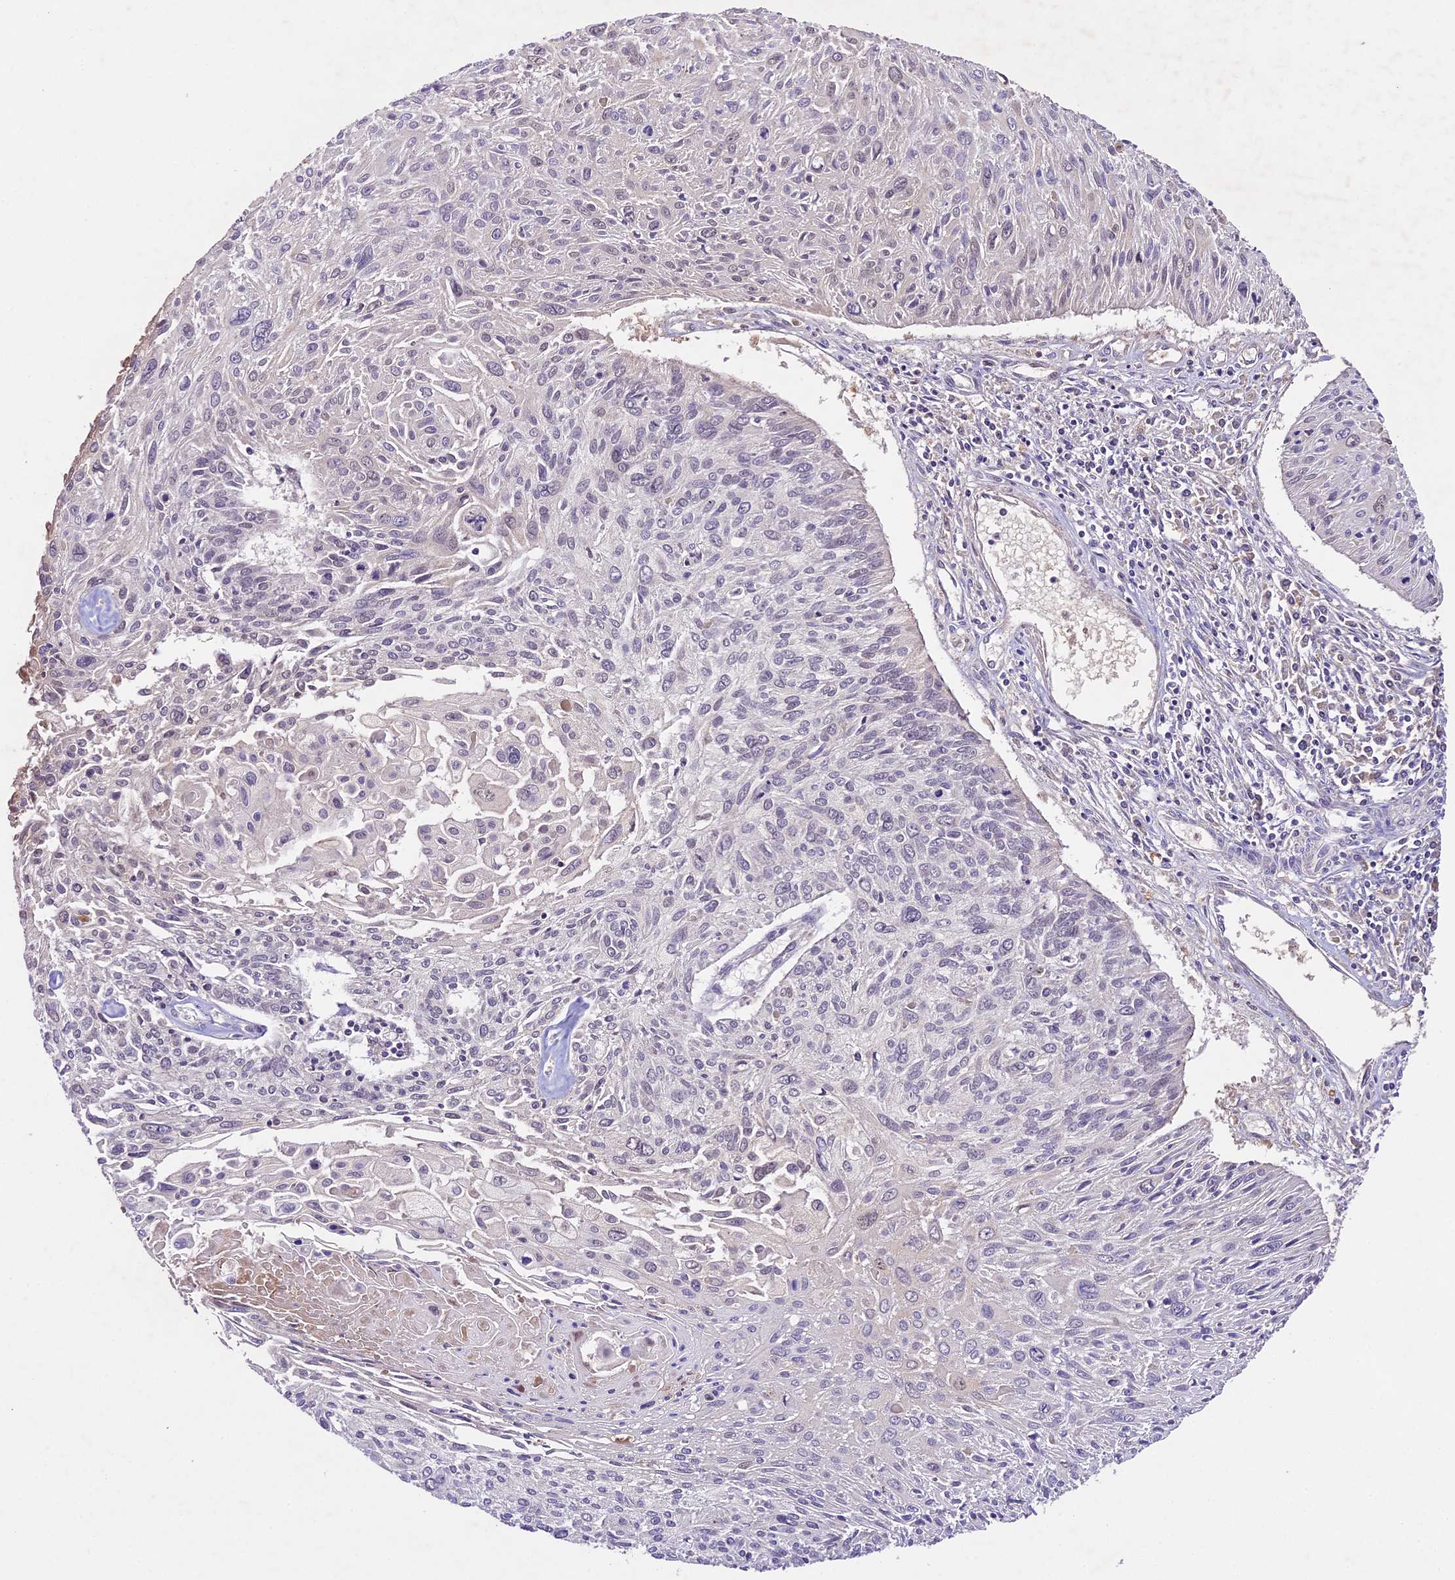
{"staining": {"intensity": "negative", "quantity": "none", "location": "none"}, "tissue": "cervical cancer", "cell_type": "Tumor cells", "image_type": "cancer", "snomed": [{"axis": "morphology", "description": "Squamous cell carcinoma, NOS"}, {"axis": "topography", "description": "Cervix"}], "caption": "IHC of cervical cancer exhibits no expression in tumor cells. Brightfield microscopy of immunohistochemistry stained with DAB (brown) and hematoxylin (blue), captured at high magnification.", "gene": "ATP10A", "patient": {"sex": "female", "age": 51}}